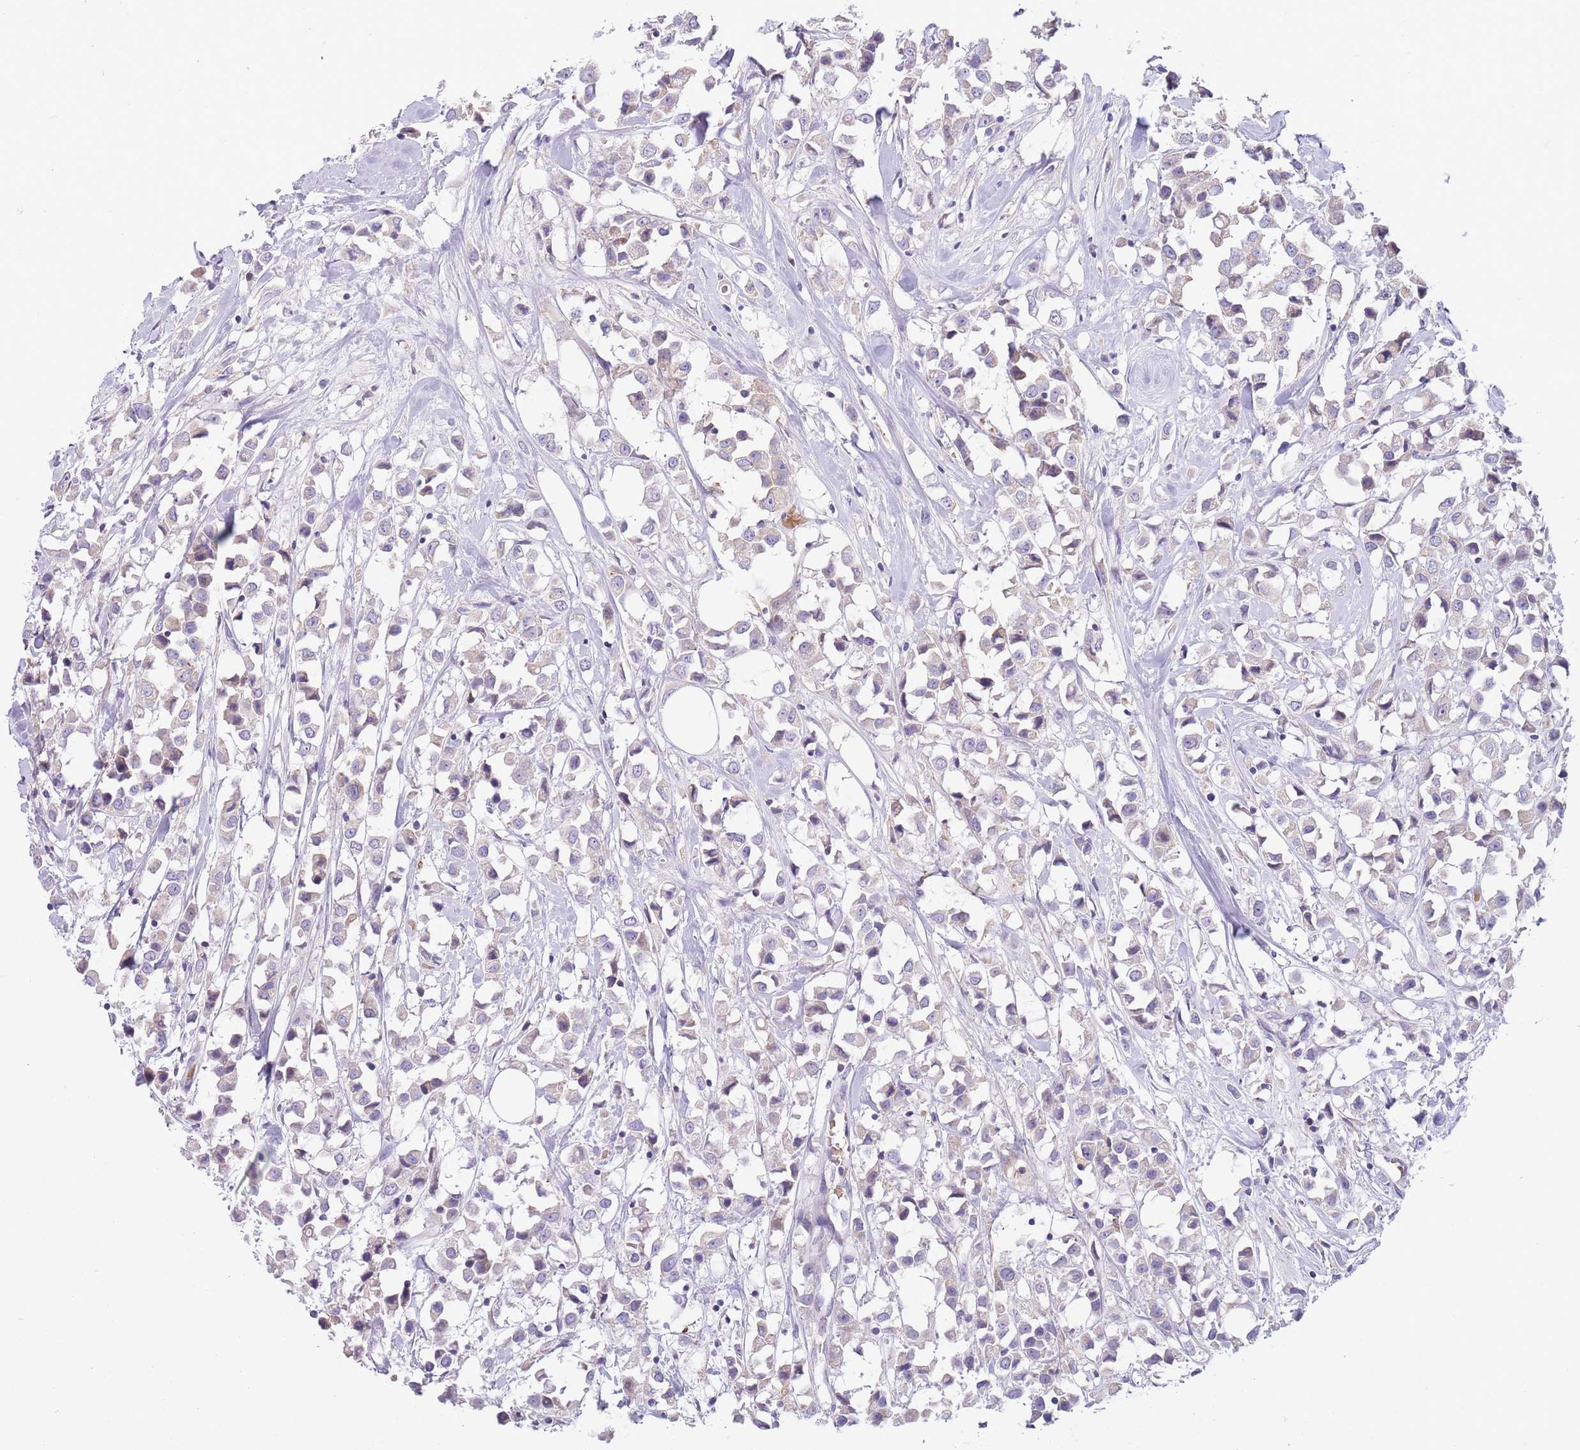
{"staining": {"intensity": "weak", "quantity": "<25%", "location": "cytoplasmic/membranous"}, "tissue": "breast cancer", "cell_type": "Tumor cells", "image_type": "cancer", "snomed": [{"axis": "morphology", "description": "Duct carcinoma"}, {"axis": "topography", "description": "Breast"}], "caption": "Breast intraductal carcinoma was stained to show a protein in brown. There is no significant staining in tumor cells. (DAB (3,3'-diaminobenzidine) immunohistochemistry with hematoxylin counter stain).", "gene": "DDHD1", "patient": {"sex": "female", "age": 61}}